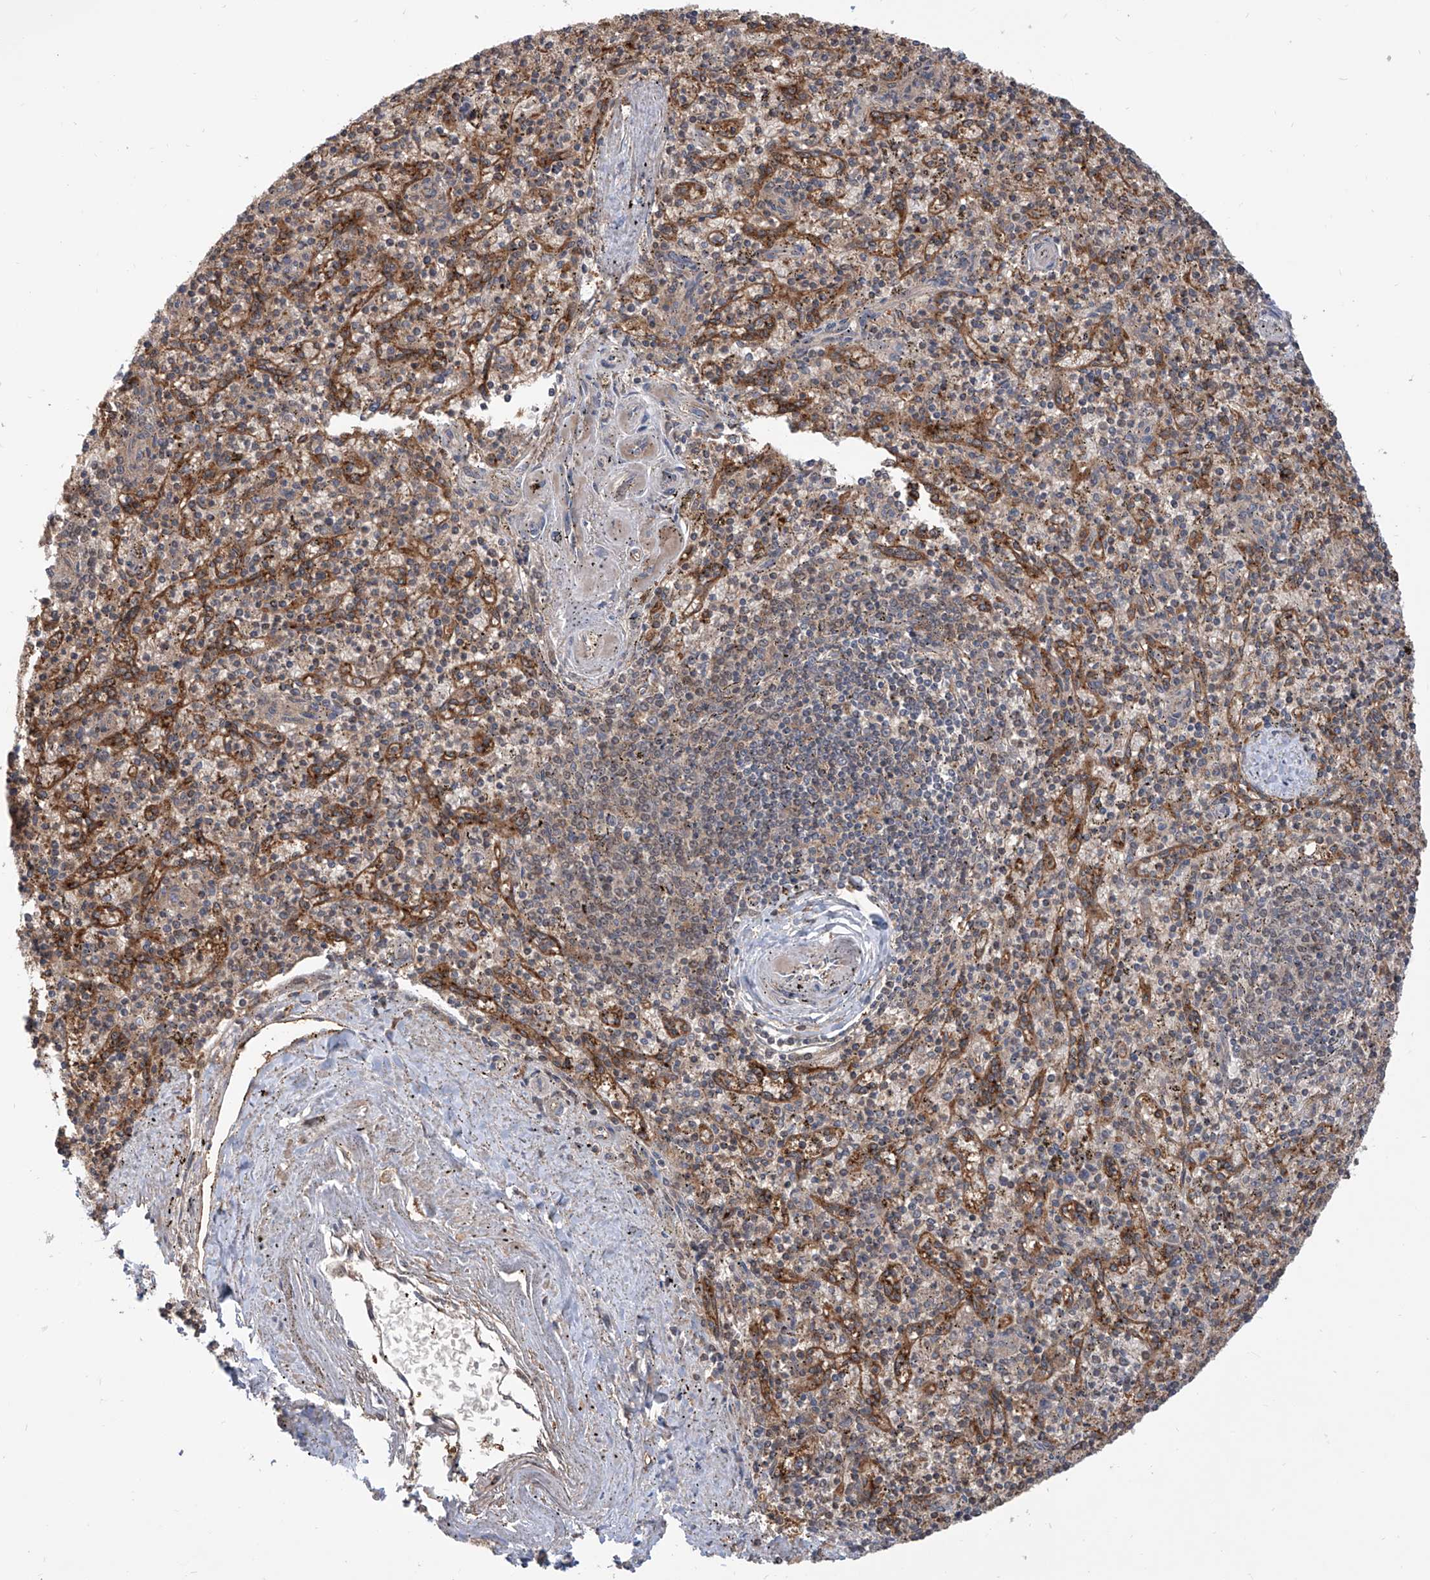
{"staining": {"intensity": "weak", "quantity": "<25%", "location": "cytoplasmic/membranous"}, "tissue": "spleen", "cell_type": "Cells in red pulp", "image_type": "normal", "snomed": [{"axis": "morphology", "description": "Normal tissue, NOS"}, {"axis": "topography", "description": "Spleen"}], "caption": "IHC photomicrograph of normal spleen: human spleen stained with DAB (3,3'-diaminobenzidine) exhibits no significant protein expression in cells in red pulp.", "gene": "HOXC8", "patient": {"sex": "male", "age": 72}}